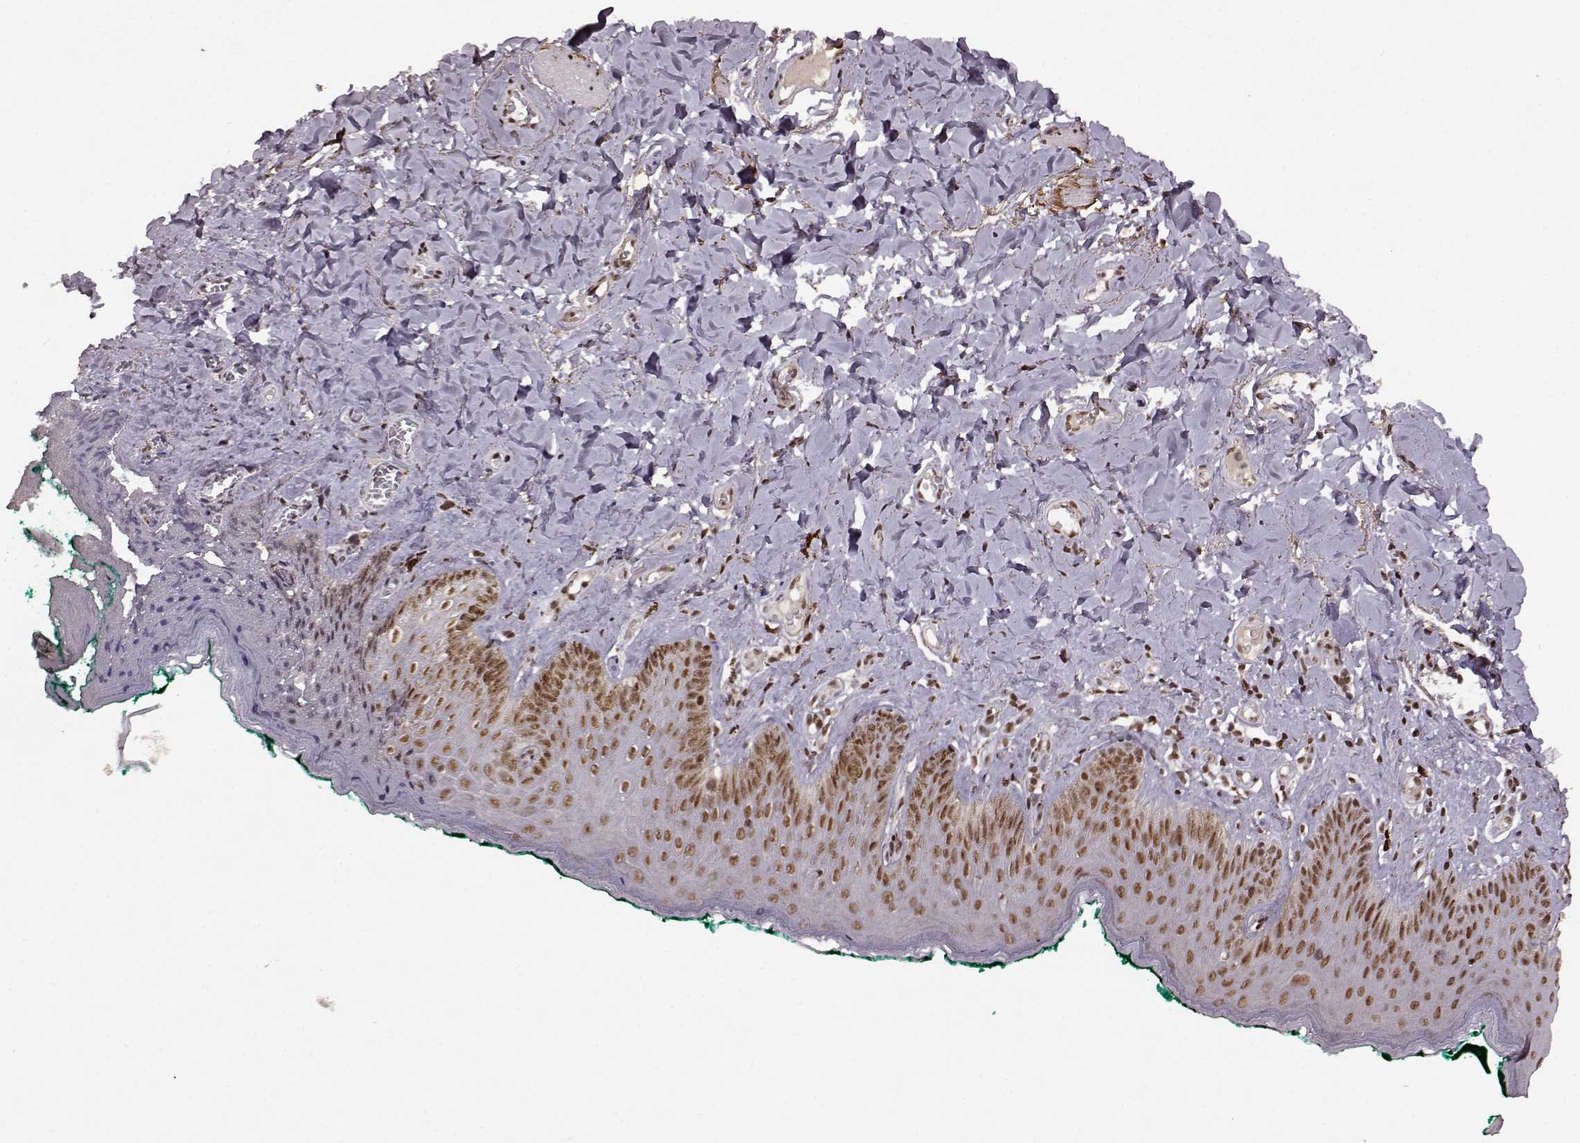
{"staining": {"intensity": "moderate", "quantity": ">75%", "location": "nuclear"}, "tissue": "skin", "cell_type": "Epidermal cells", "image_type": "normal", "snomed": [{"axis": "morphology", "description": "Normal tissue, NOS"}, {"axis": "topography", "description": "Vulva"}], "caption": "Immunohistochemistry (IHC) staining of unremarkable skin, which reveals medium levels of moderate nuclear positivity in about >75% of epidermal cells indicating moderate nuclear protein expression. The staining was performed using DAB (brown) for protein detection and nuclei were counterstained in hematoxylin (blue).", "gene": "RRAGD", "patient": {"sex": "female", "age": 66}}